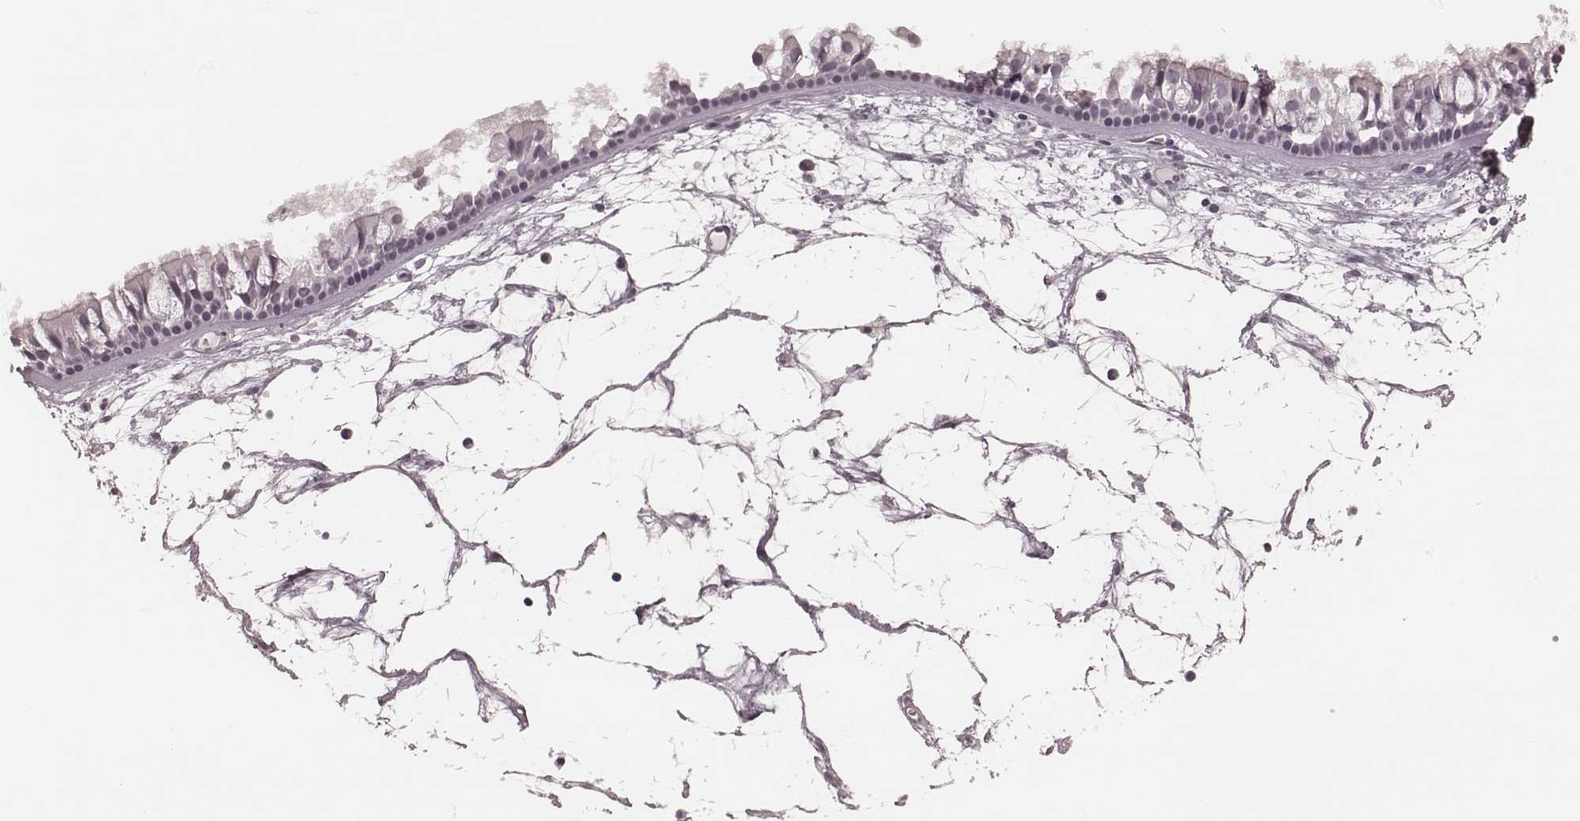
{"staining": {"intensity": "negative", "quantity": "none", "location": "none"}, "tissue": "nasopharynx", "cell_type": "Respiratory epithelial cells", "image_type": "normal", "snomed": [{"axis": "morphology", "description": "Normal tissue, NOS"}, {"axis": "topography", "description": "Nasopharynx"}], "caption": "A histopathology image of nasopharynx stained for a protein shows no brown staining in respiratory epithelial cells. The staining is performed using DAB brown chromogen with nuclei counter-stained in using hematoxylin.", "gene": "KRT74", "patient": {"sex": "female", "age": 68}}